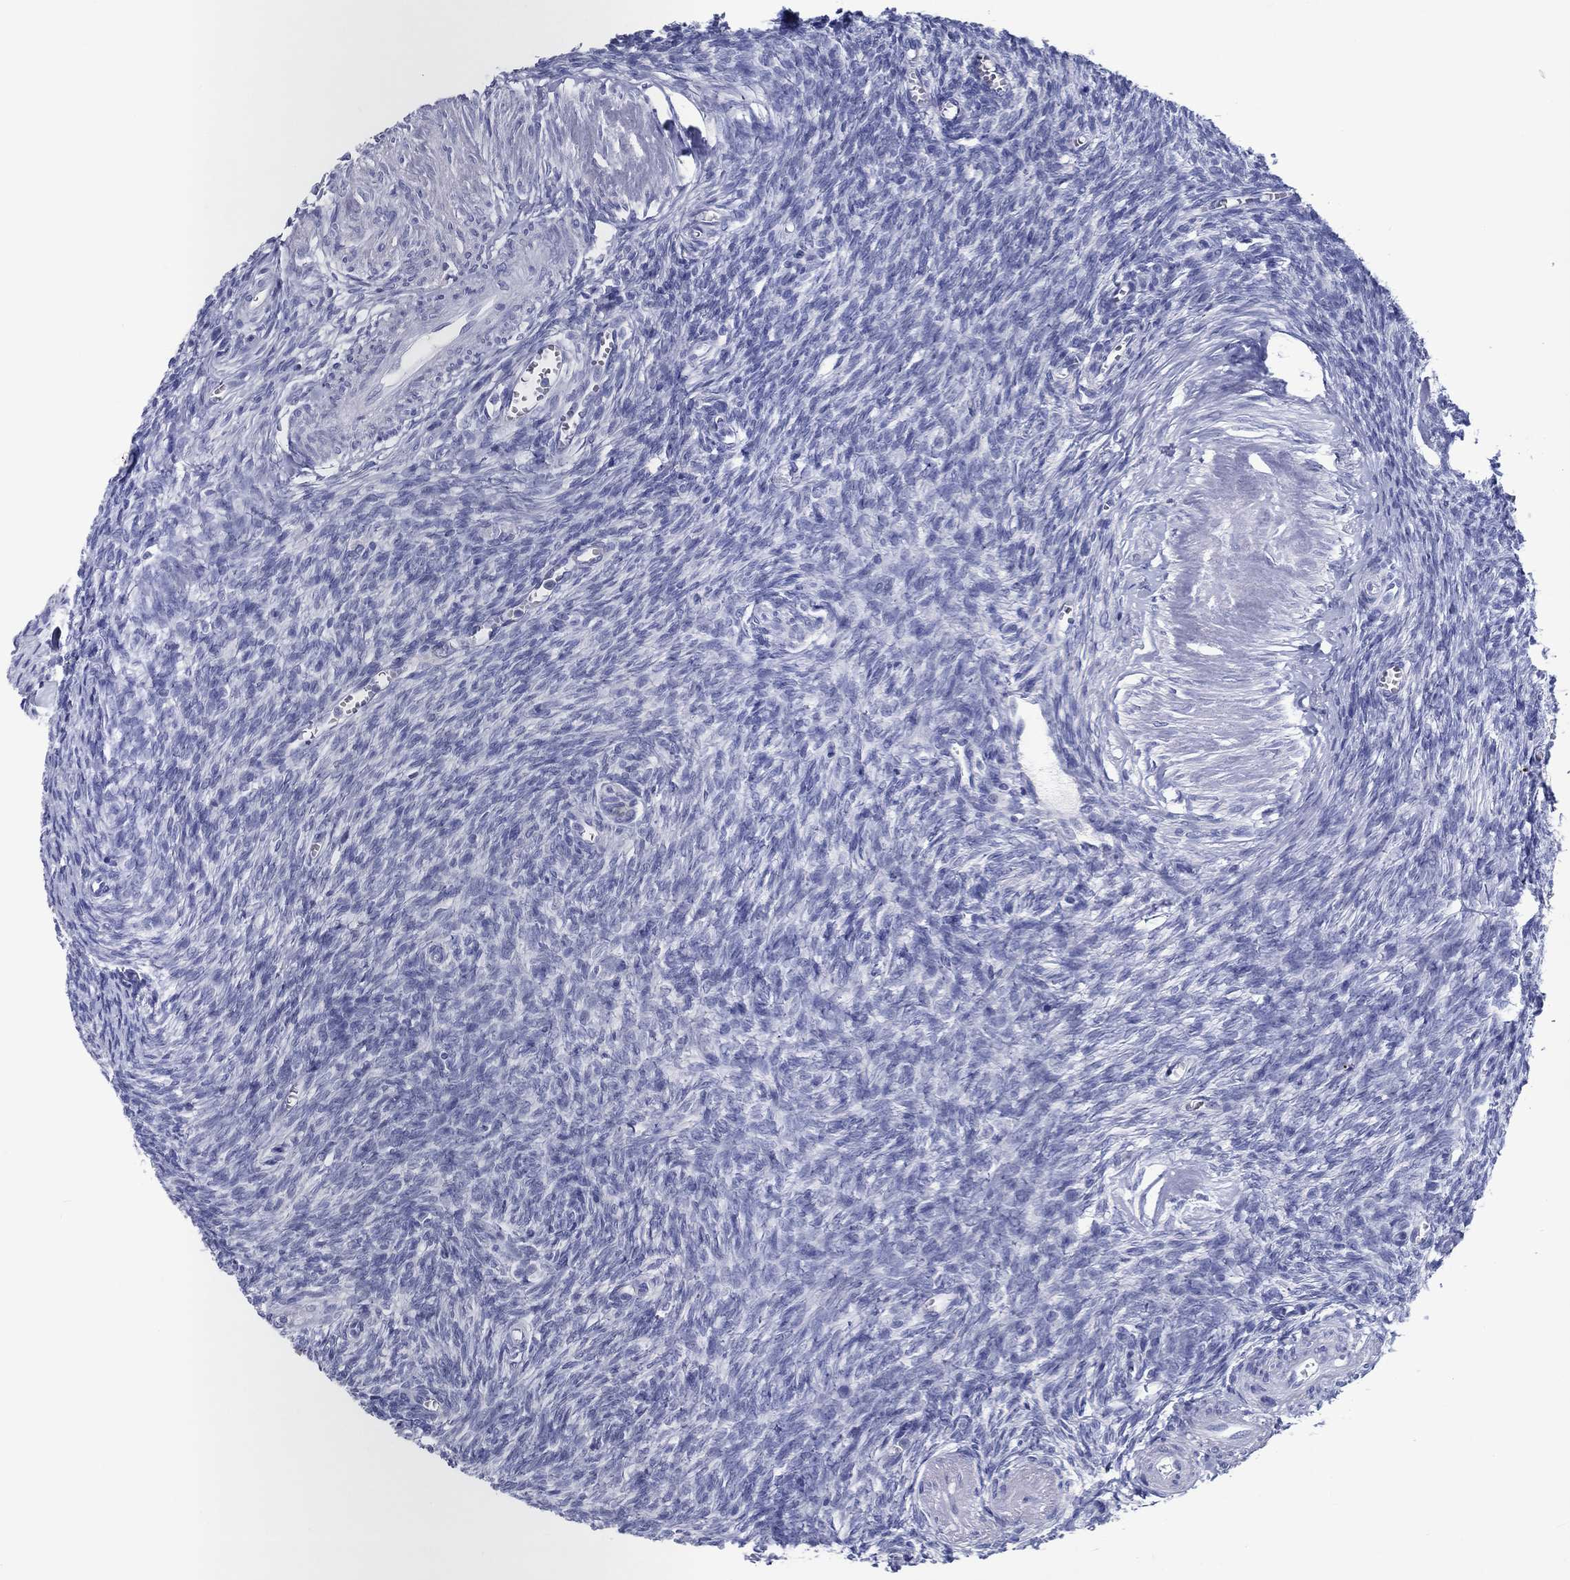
{"staining": {"intensity": "negative", "quantity": "none", "location": "none"}, "tissue": "ovary", "cell_type": "Follicle cells", "image_type": "normal", "snomed": [{"axis": "morphology", "description": "Normal tissue, NOS"}, {"axis": "topography", "description": "Ovary"}], "caption": "This is a micrograph of IHC staining of unremarkable ovary, which shows no staining in follicle cells.", "gene": "BSPRY", "patient": {"sex": "female", "age": 43}}